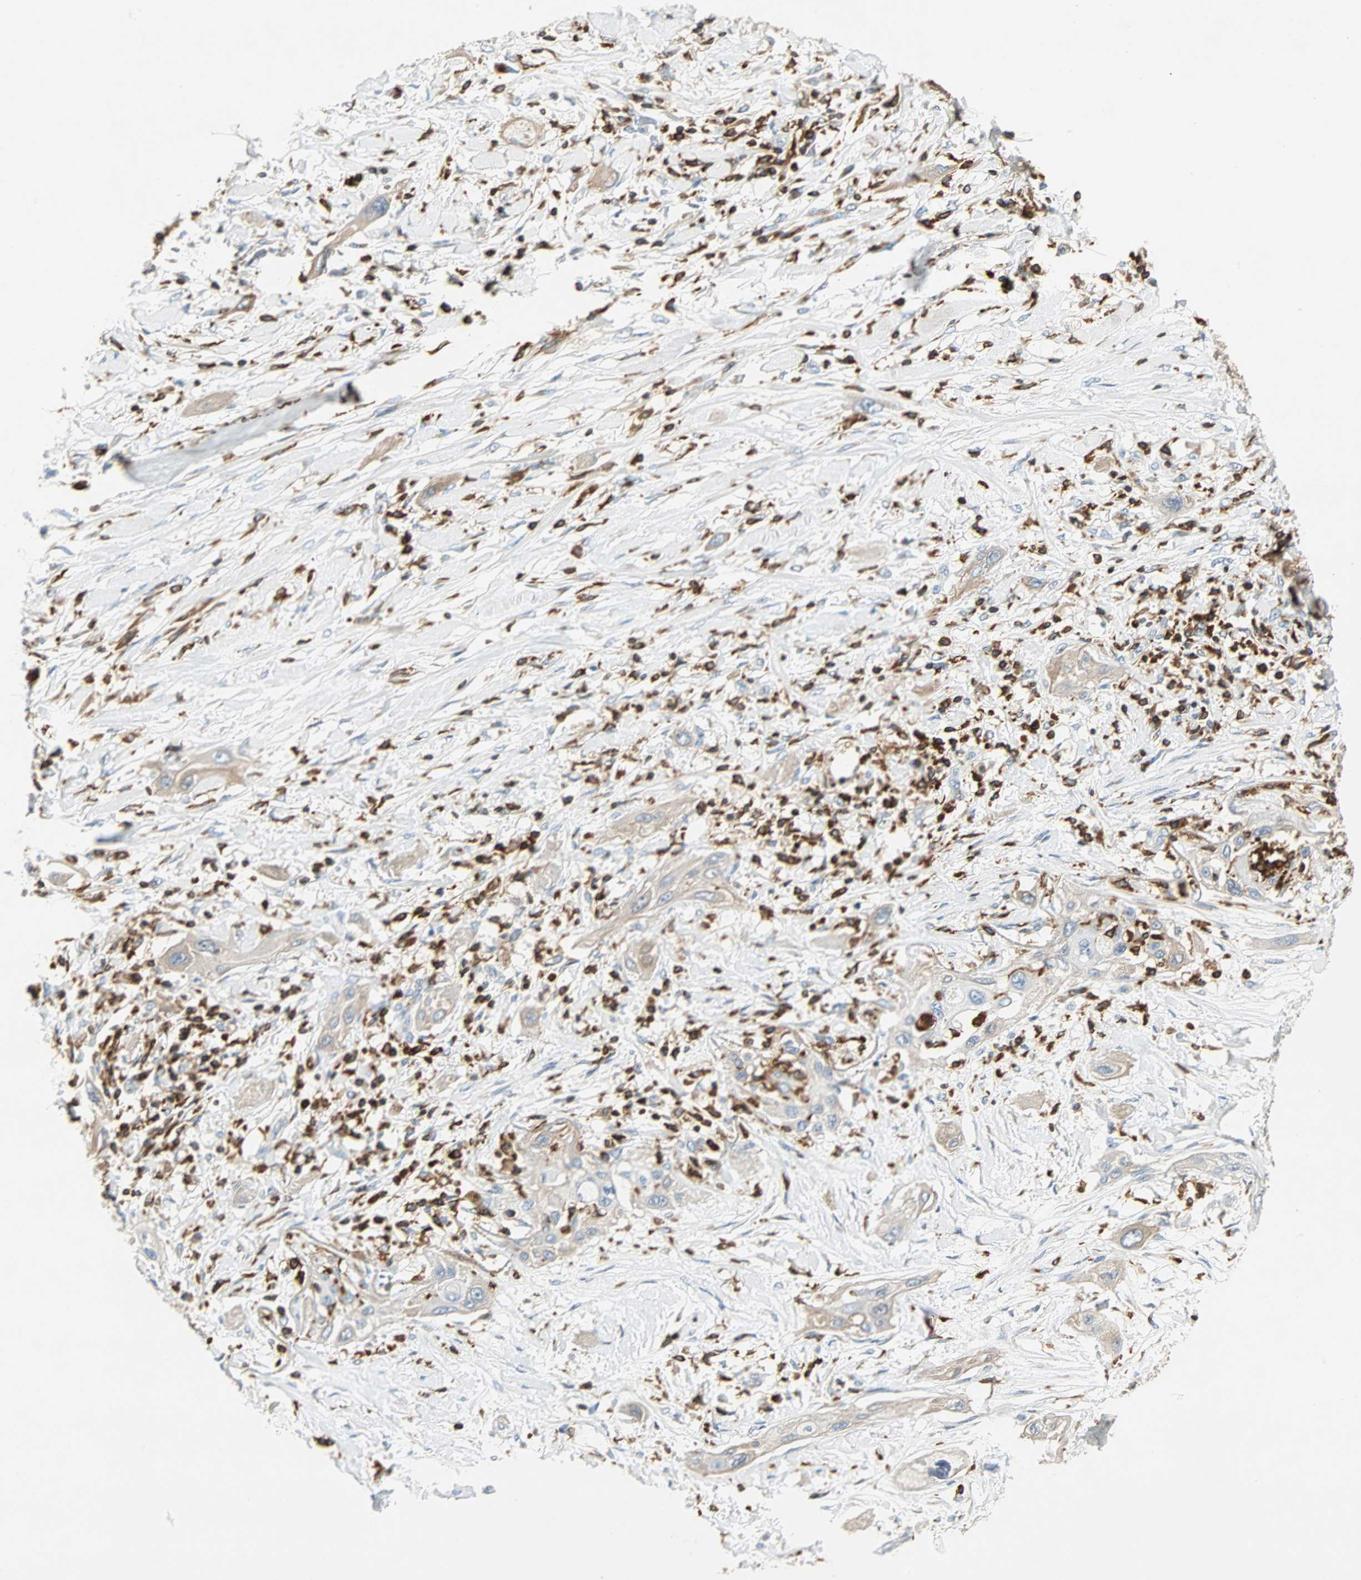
{"staining": {"intensity": "negative", "quantity": "none", "location": "none"}, "tissue": "lung cancer", "cell_type": "Tumor cells", "image_type": "cancer", "snomed": [{"axis": "morphology", "description": "Squamous cell carcinoma, NOS"}, {"axis": "topography", "description": "Lung"}], "caption": "An immunohistochemistry histopathology image of squamous cell carcinoma (lung) is shown. There is no staining in tumor cells of squamous cell carcinoma (lung).", "gene": "FMNL1", "patient": {"sex": "female", "age": 47}}